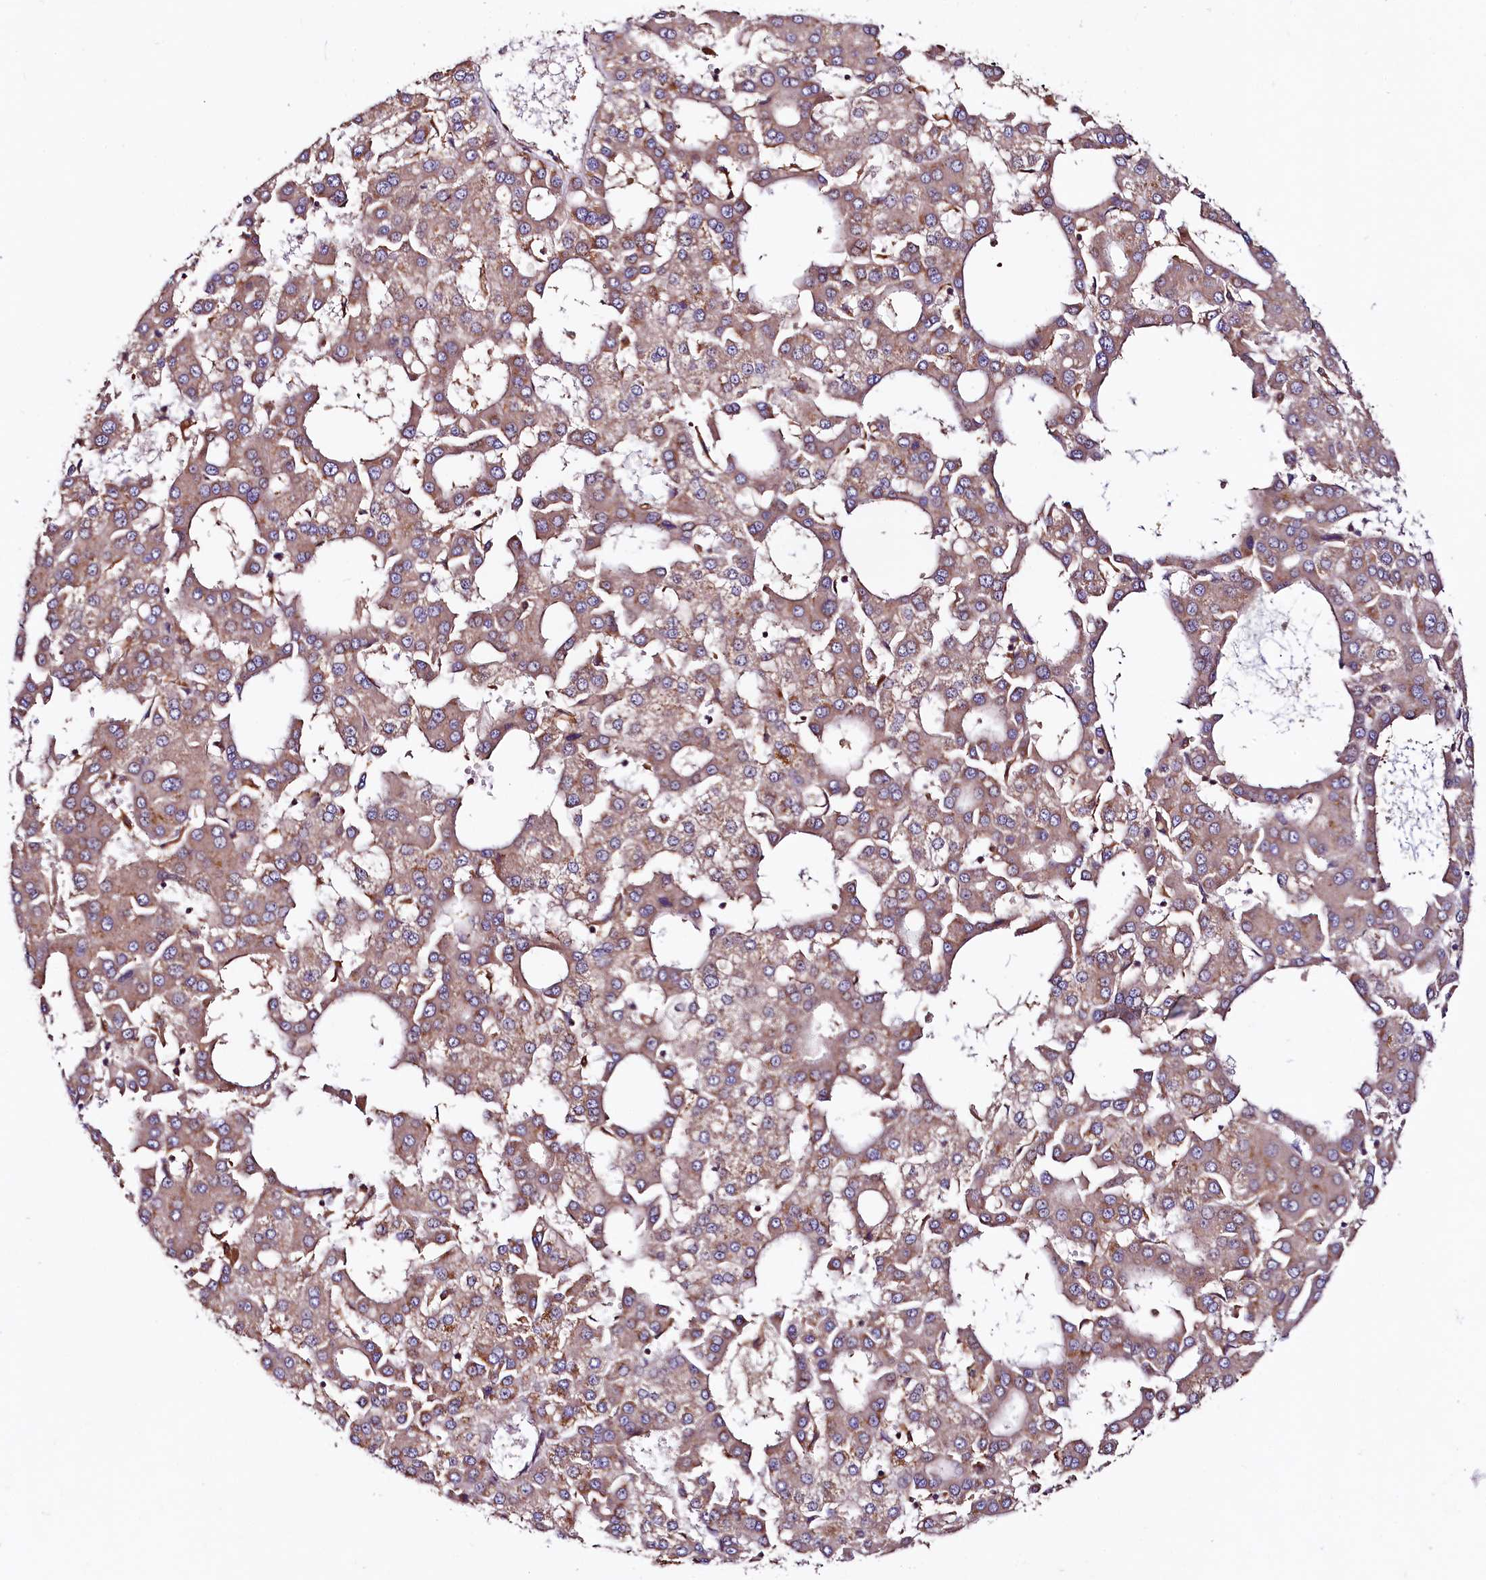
{"staining": {"intensity": "weak", "quantity": ">75%", "location": "cytoplasmic/membranous"}, "tissue": "liver cancer", "cell_type": "Tumor cells", "image_type": "cancer", "snomed": [{"axis": "morphology", "description": "Carcinoma, Hepatocellular, NOS"}, {"axis": "topography", "description": "Liver"}], "caption": "Liver cancer tissue exhibits weak cytoplasmic/membranous expression in approximately >75% of tumor cells", "gene": "VPS35", "patient": {"sex": "male", "age": 47}}